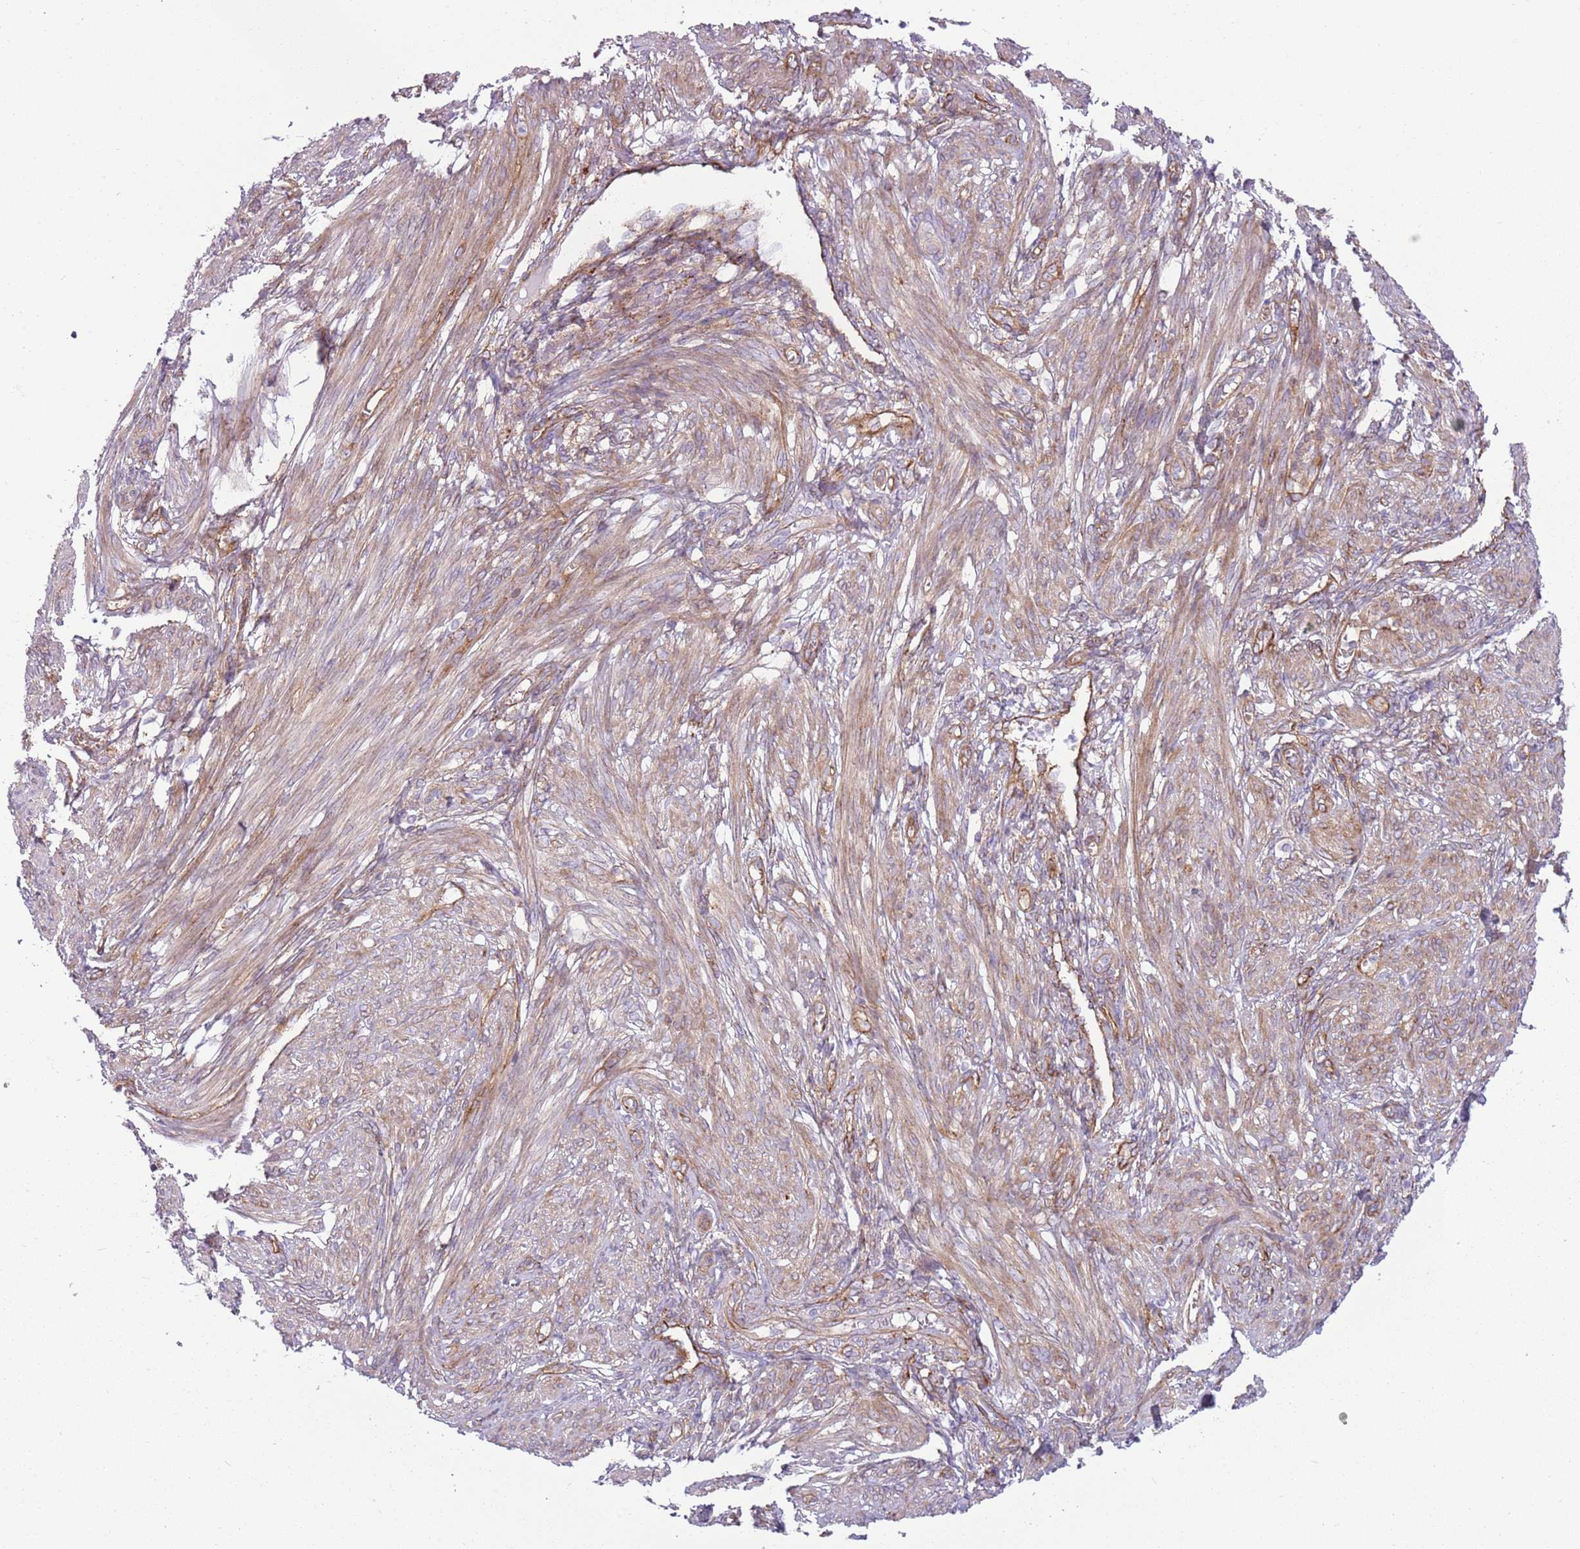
{"staining": {"intensity": "moderate", "quantity": "25%-75%", "location": "cytoplasmic/membranous"}, "tissue": "smooth muscle", "cell_type": "Smooth muscle cells", "image_type": "normal", "snomed": [{"axis": "morphology", "description": "Normal tissue, NOS"}, {"axis": "topography", "description": "Smooth muscle"}], "caption": "Protein expression analysis of unremarkable human smooth muscle reveals moderate cytoplasmic/membranous expression in approximately 25%-75% of smooth muscle cells. The staining is performed using DAB (3,3'-diaminobenzidine) brown chromogen to label protein expression. The nuclei are counter-stained blue using hematoxylin.", "gene": "SNX1", "patient": {"sex": "female", "age": 39}}